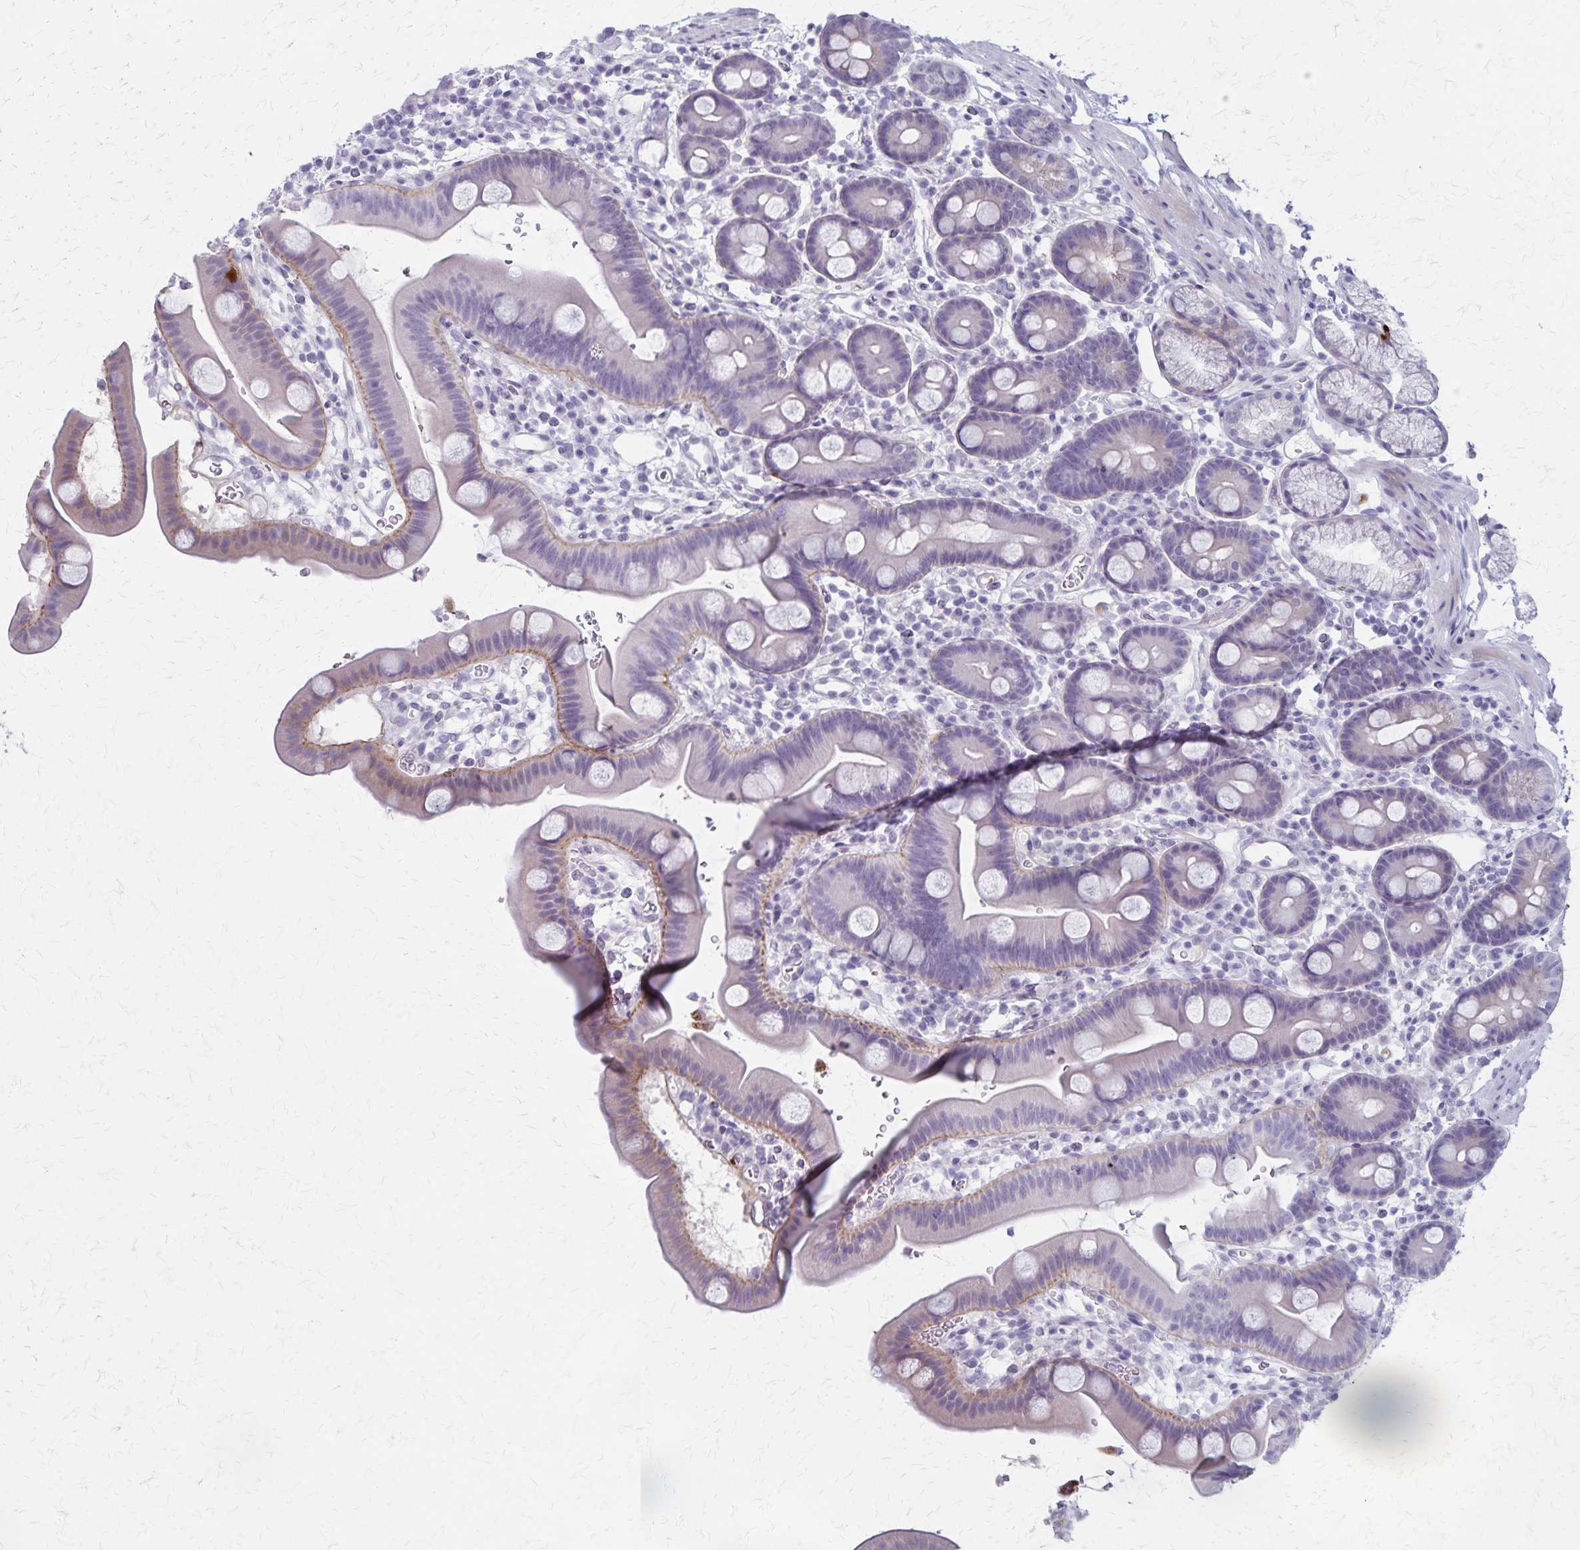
{"staining": {"intensity": "weak", "quantity": "<25%", "location": "cytoplasmic/membranous"}, "tissue": "duodenum", "cell_type": "Glandular cells", "image_type": "normal", "snomed": [{"axis": "morphology", "description": "Normal tissue, NOS"}, {"axis": "topography", "description": "Duodenum"}], "caption": "This is an IHC micrograph of normal duodenum. There is no staining in glandular cells.", "gene": "RASL10B", "patient": {"sex": "male", "age": 59}}